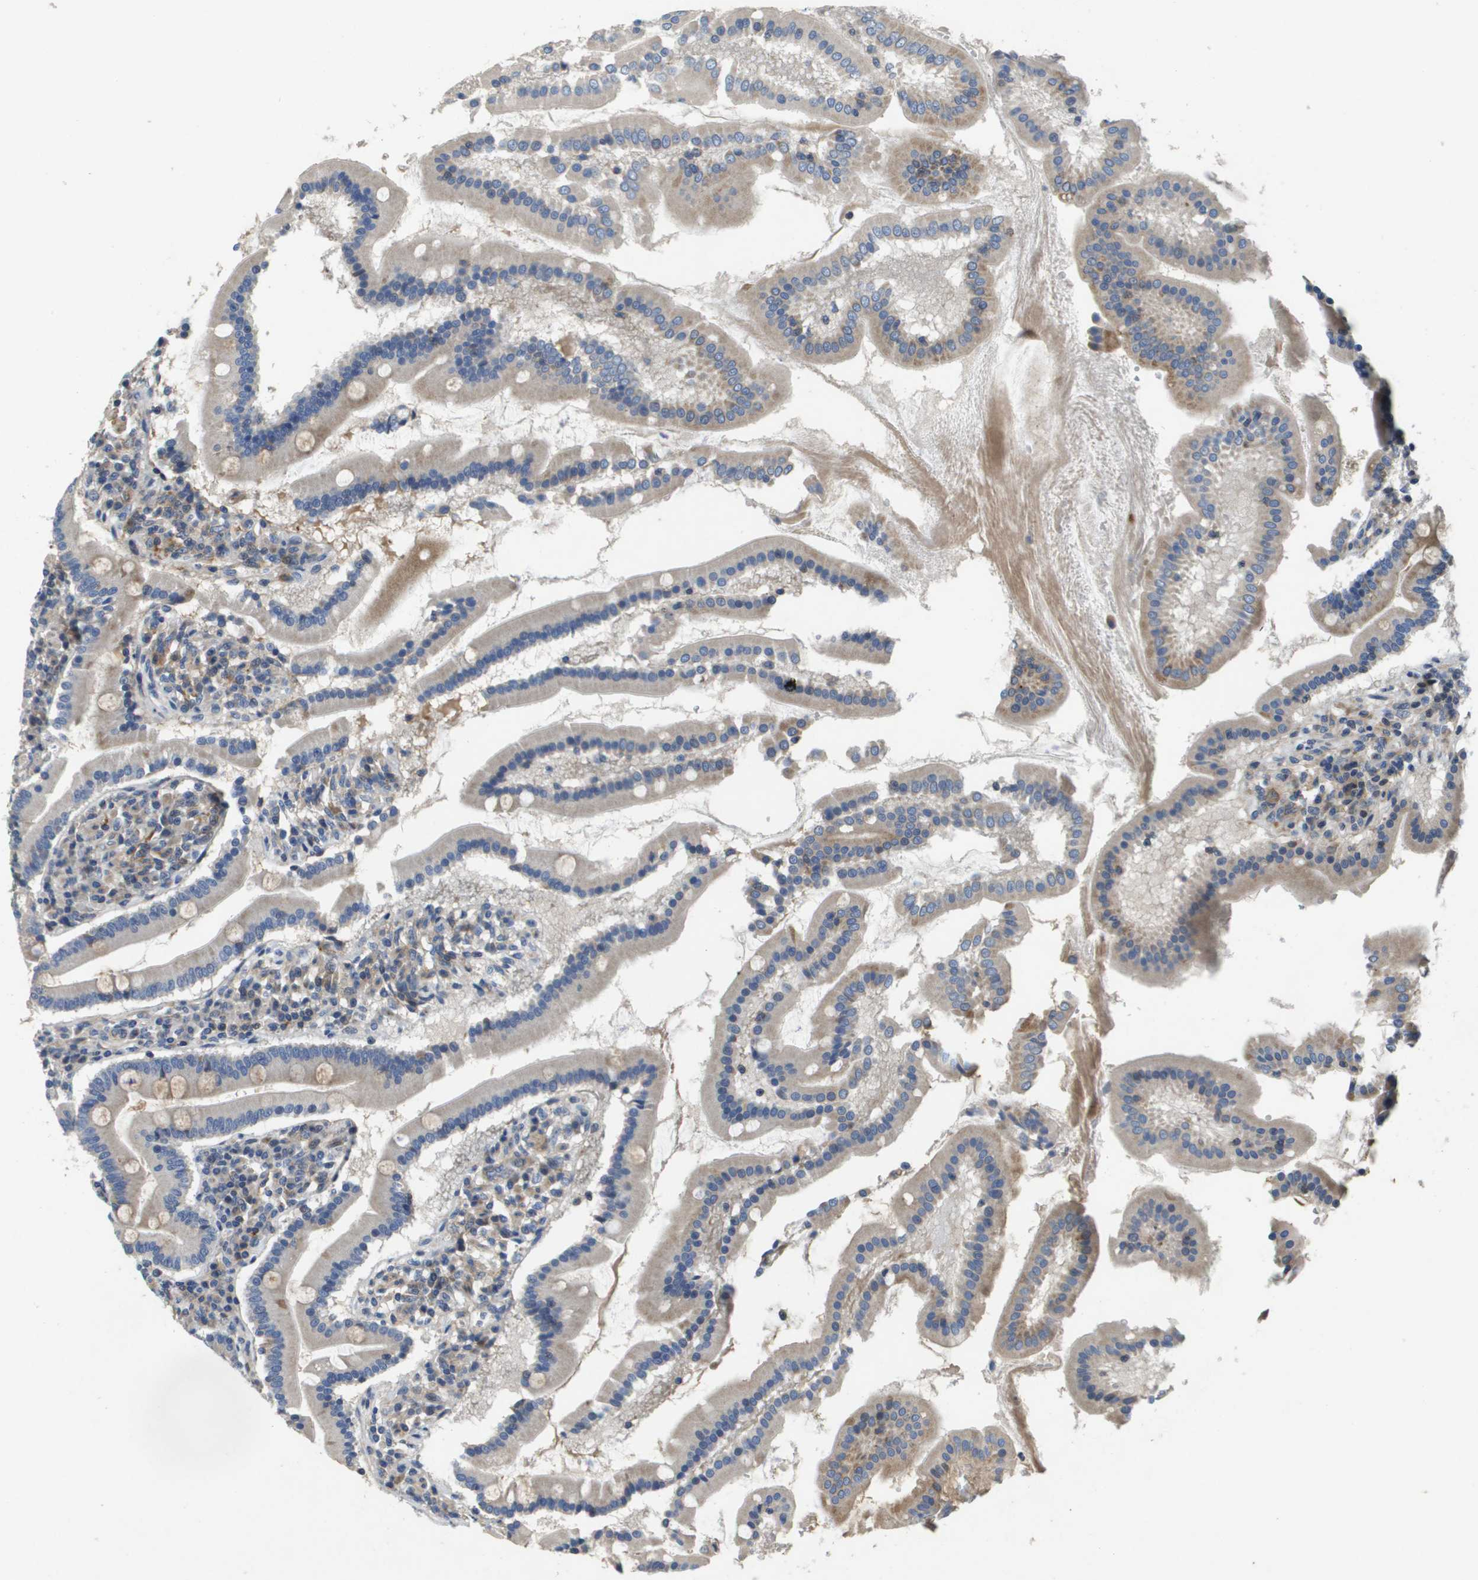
{"staining": {"intensity": "moderate", "quantity": "25%-75%", "location": "cytoplasmic/membranous"}, "tissue": "duodenum", "cell_type": "Glandular cells", "image_type": "normal", "snomed": [{"axis": "morphology", "description": "Normal tissue, NOS"}, {"axis": "topography", "description": "Duodenum"}], "caption": "Duodenum was stained to show a protein in brown. There is medium levels of moderate cytoplasmic/membranous positivity in approximately 25%-75% of glandular cells. The protein of interest is shown in brown color, while the nuclei are stained blue.", "gene": "SCN4B", "patient": {"sex": "male", "age": 50}}